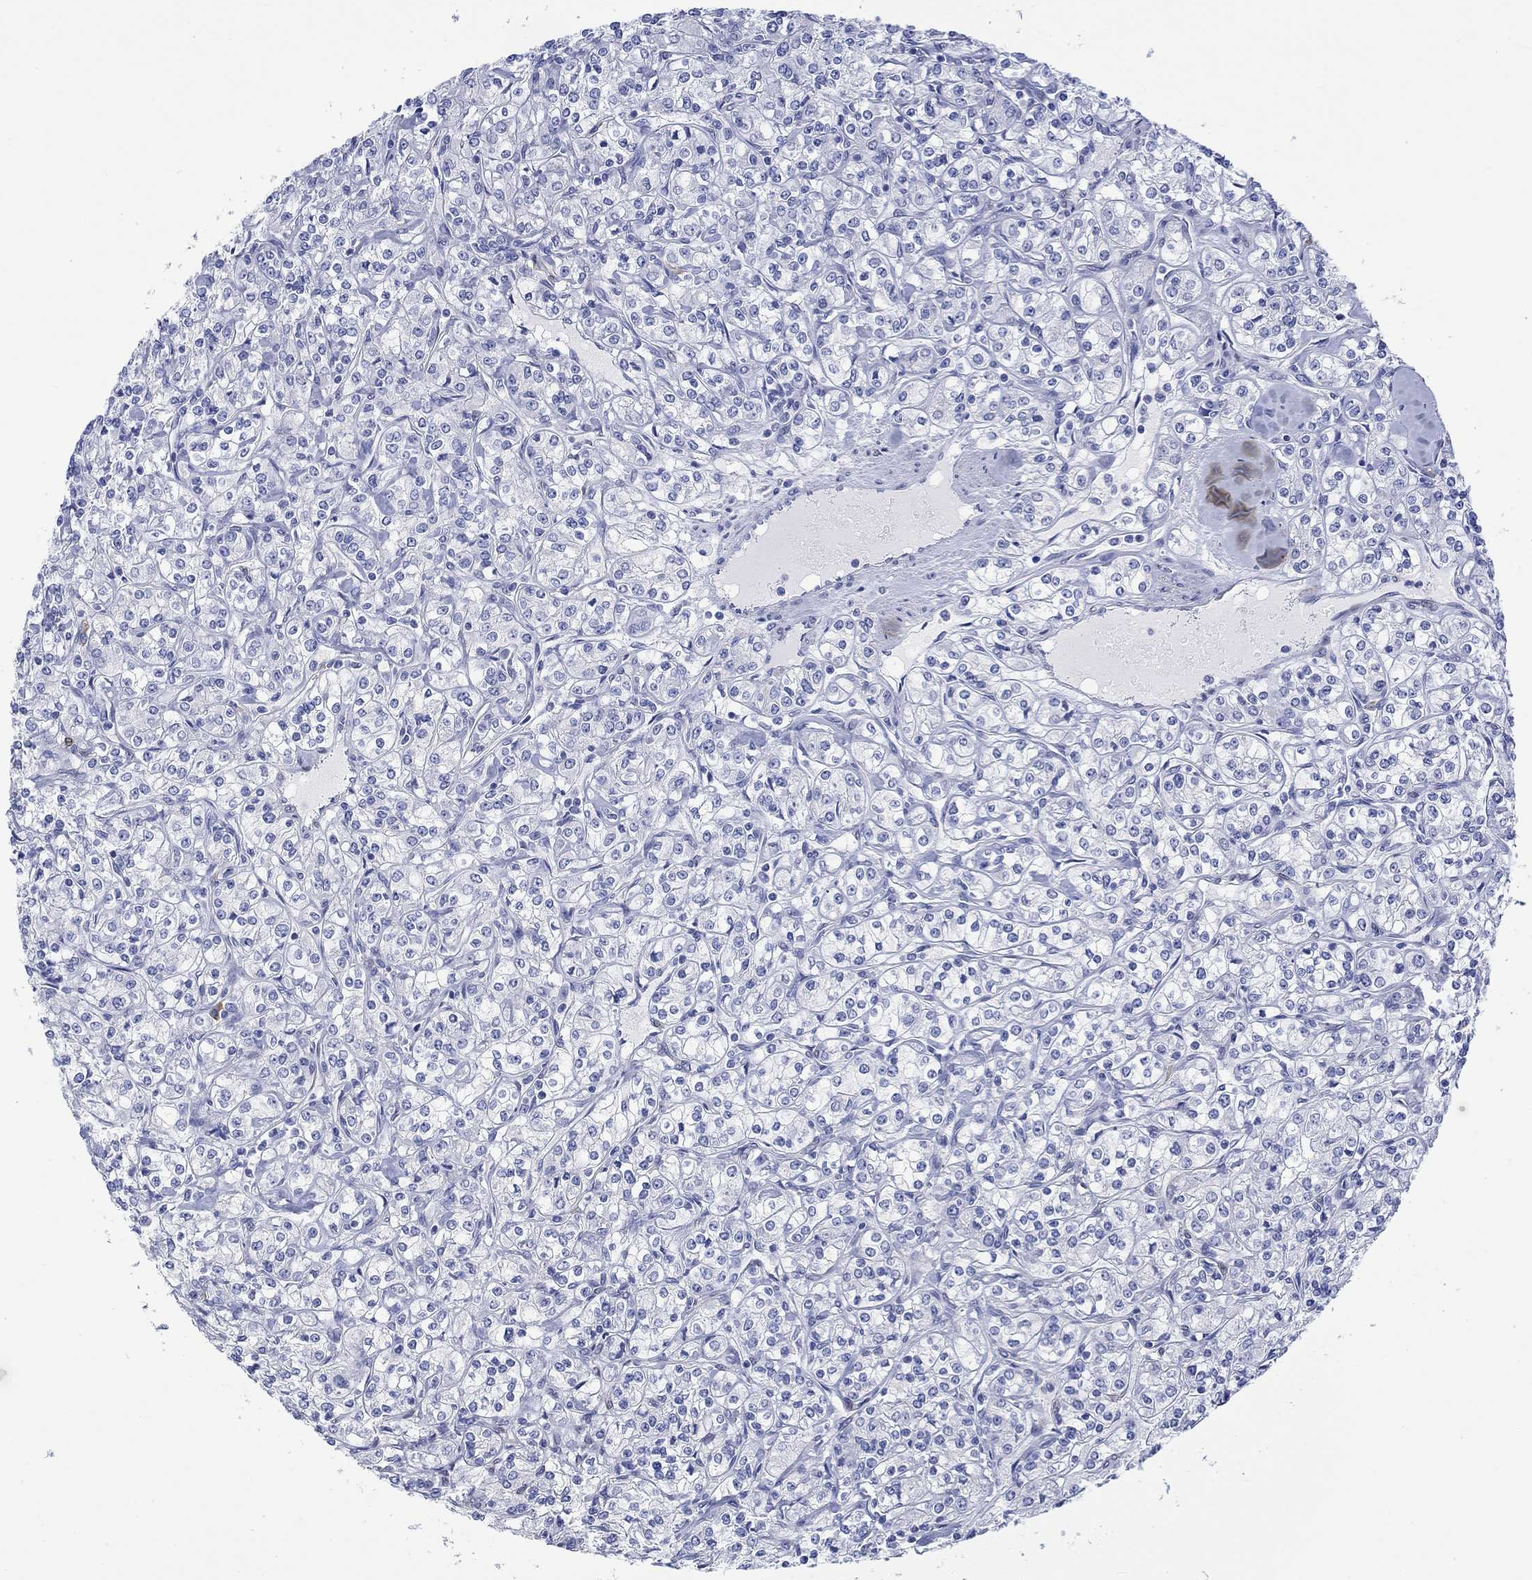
{"staining": {"intensity": "negative", "quantity": "none", "location": "none"}, "tissue": "renal cancer", "cell_type": "Tumor cells", "image_type": "cancer", "snomed": [{"axis": "morphology", "description": "Adenocarcinoma, NOS"}, {"axis": "topography", "description": "Kidney"}], "caption": "DAB immunohistochemical staining of human adenocarcinoma (renal) demonstrates no significant positivity in tumor cells.", "gene": "MSI1", "patient": {"sex": "male", "age": 77}}